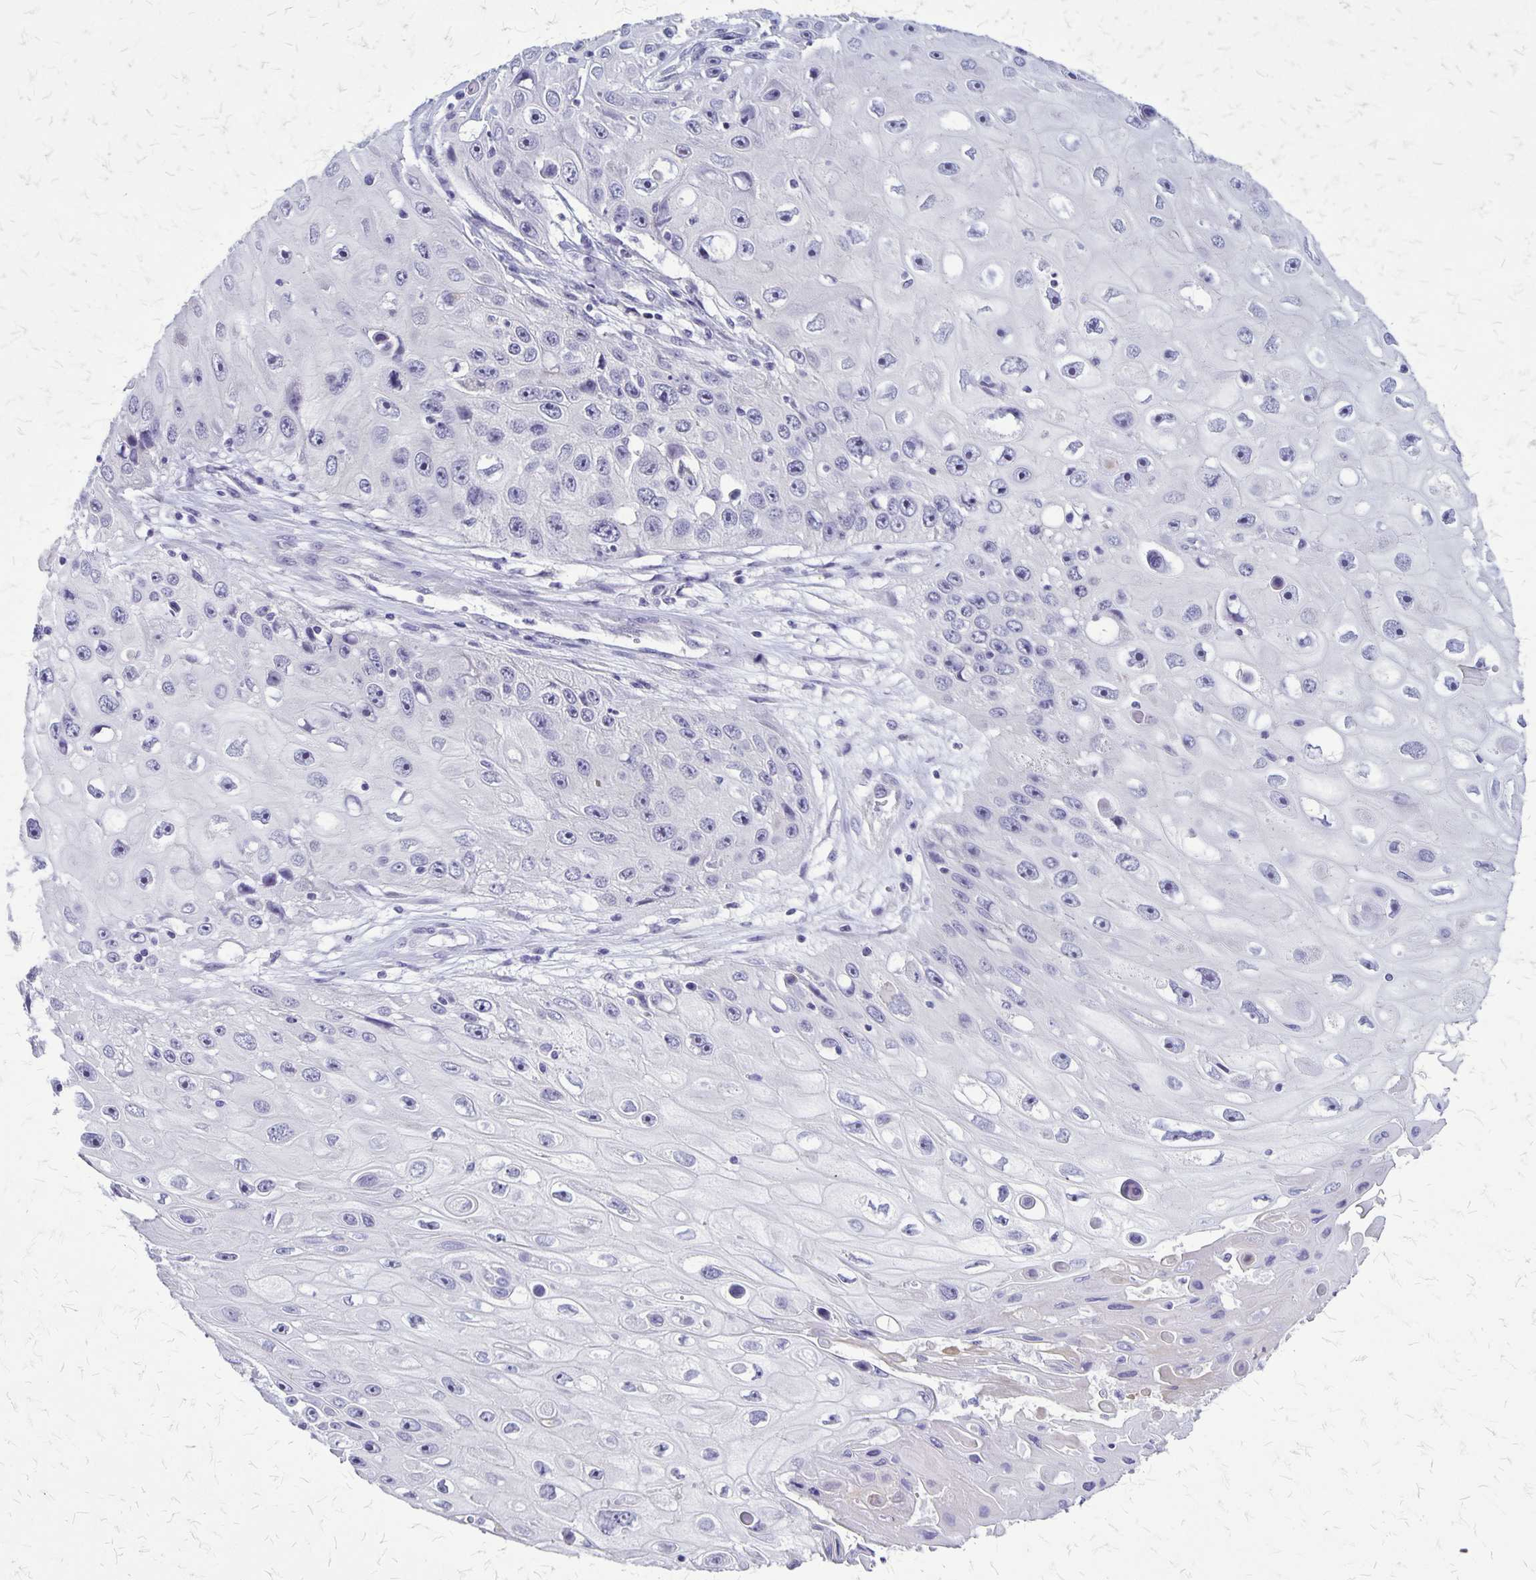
{"staining": {"intensity": "negative", "quantity": "none", "location": "none"}, "tissue": "skin cancer", "cell_type": "Tumor cells", "image_type": "cancer", "snomed": [{"axis": "morphology", "description": "Squamous cell carcinoma, NOS"}, {"axis": "topography", "description": "Skin"}], "caption": "This is a photomicrograph of IHC staining of squamous cell carcinoma (skin), which shows no expression in tumor cells.", "gene": "PLXNB3", "patient": {"sex": "male", "age": 82}}